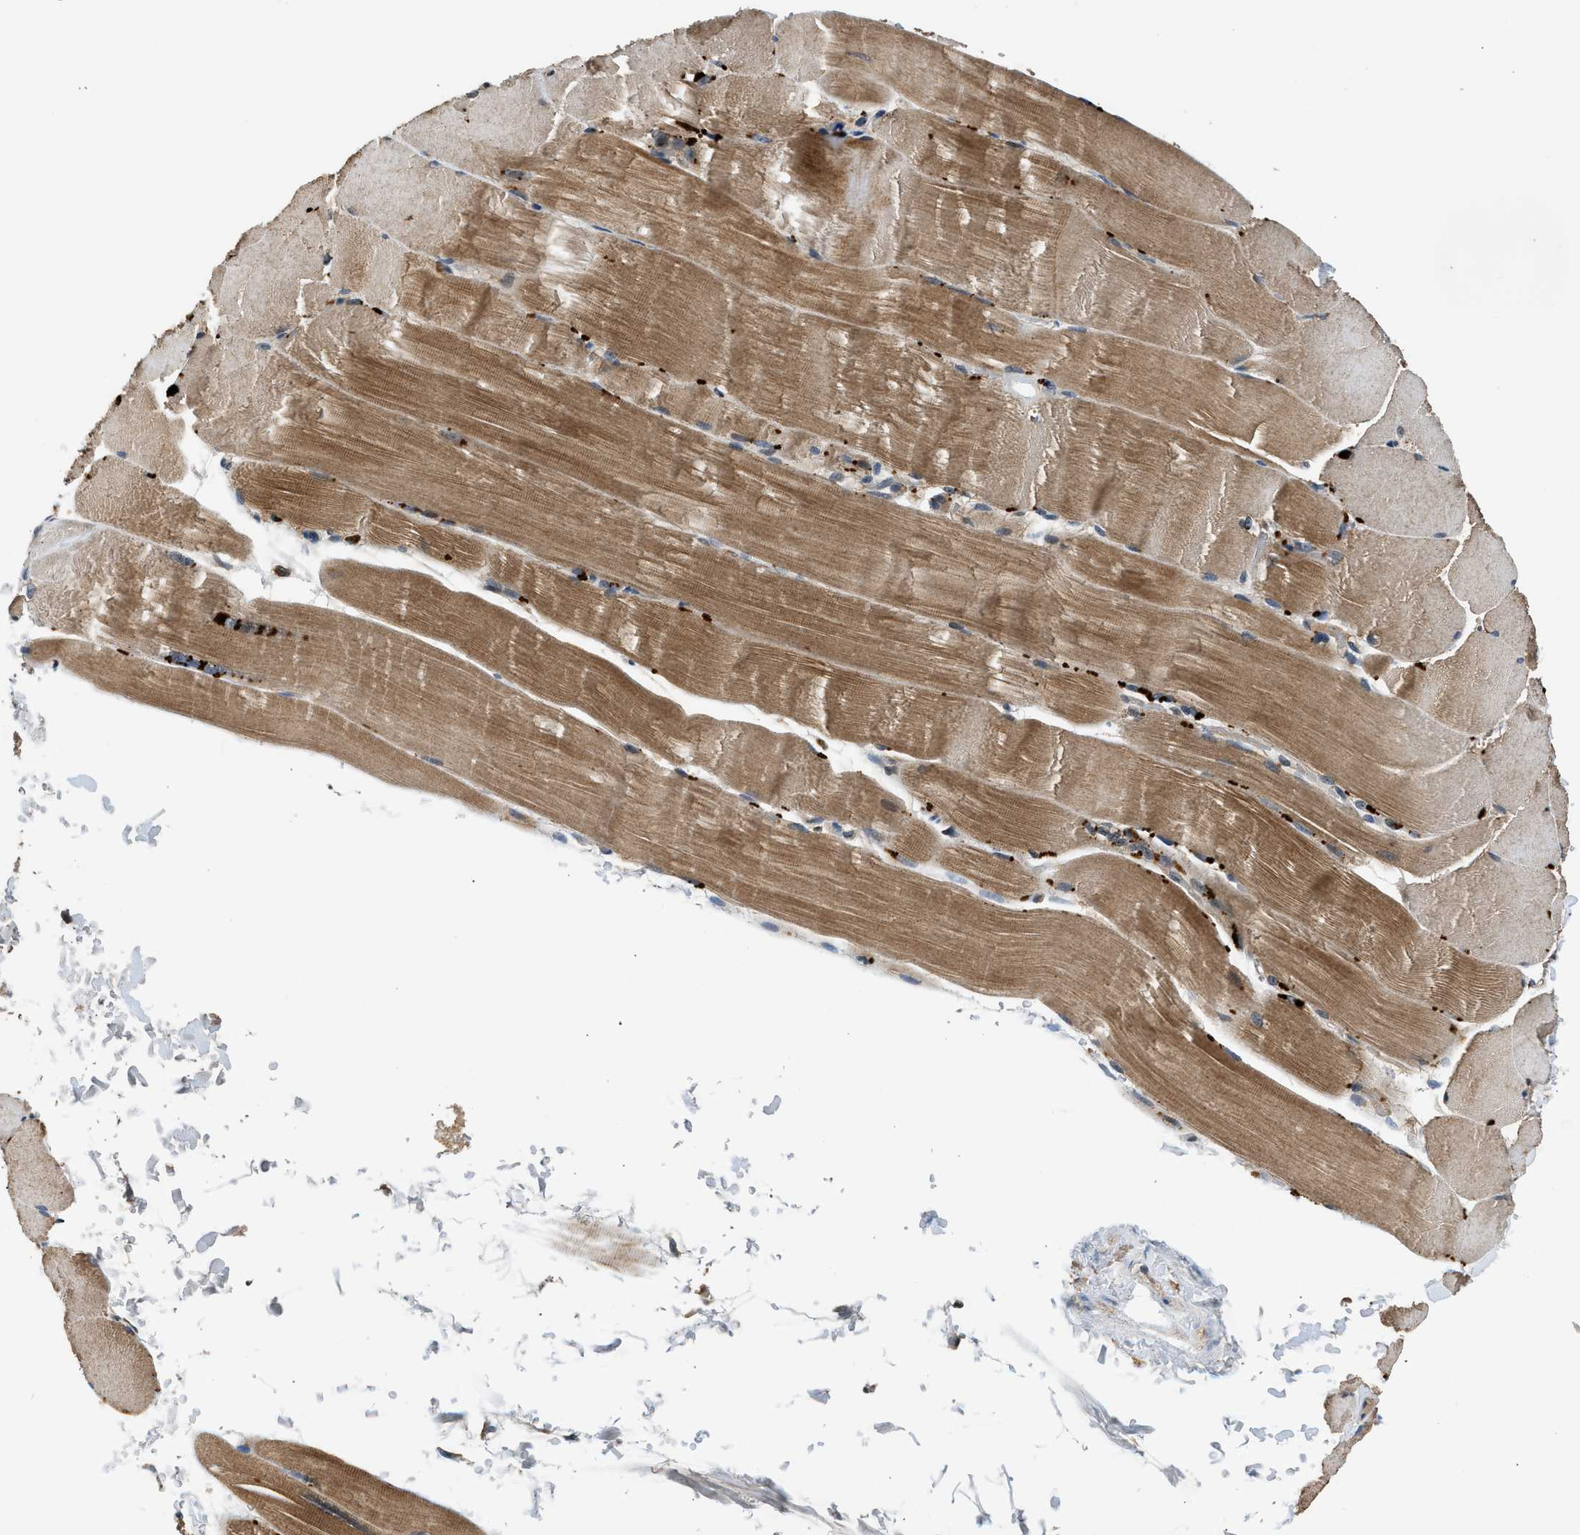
{"staining": {"intensity": "moderate", "quantity": ">75%", "location": "cytoplasmic/membranous"}, "tissue": "skeletal muscle", "cell_type": "Myocytes", "image_type": "normal", "snomed": [{"axis": "morphology", "description": "Normal tissue, NOS"}, {"axis": "topography", "description": "Skin"}, {"axis": "topography", "description": "Skeletal muscle"}], "caption": "The image displays immunohistochemical staining of unremarkable skeletal muscle. There is moderate cytoplasmic/membranous positivity is seen in approximately >75% of myocytes.", "gene": "SLC15A4", "patient": {"sex": "male", "age": 83}}